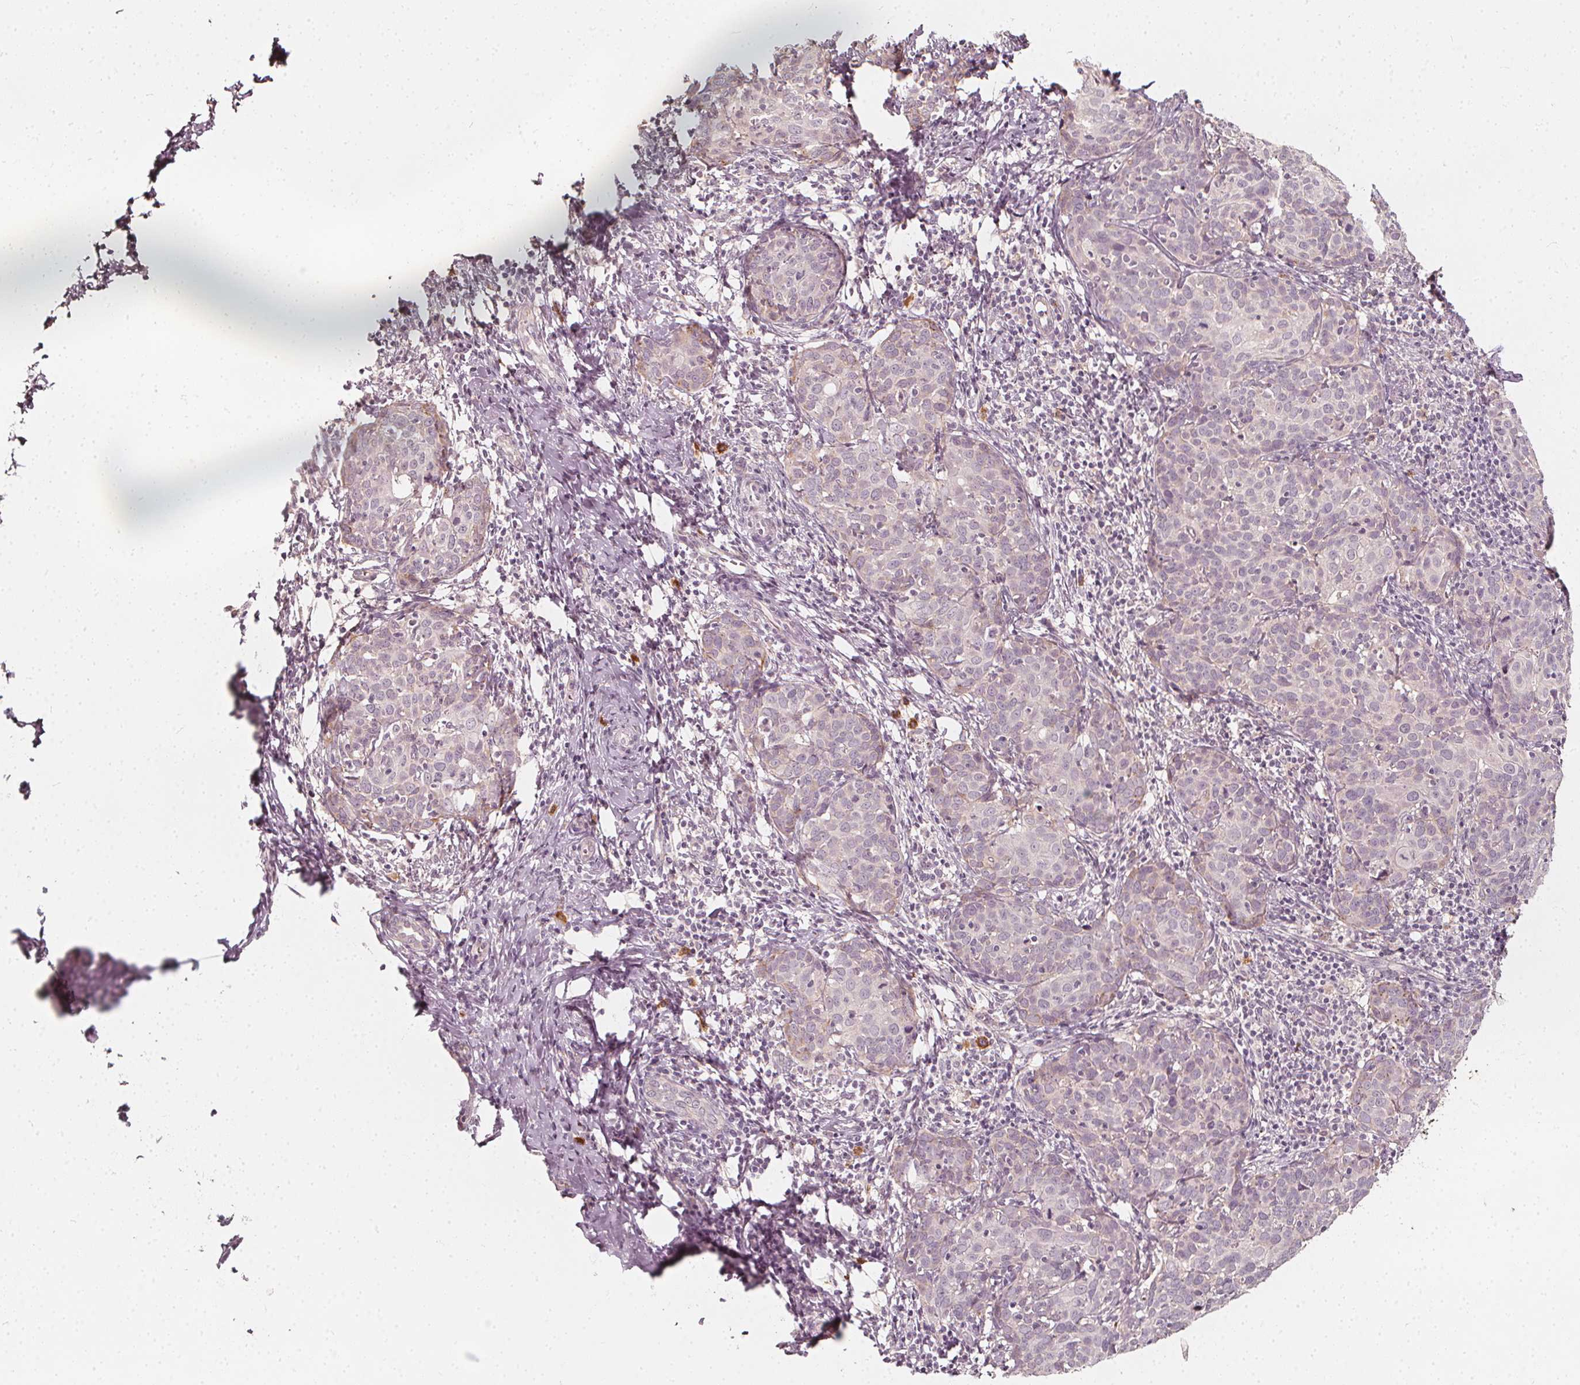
{"staining": {"intensity": "negative", "quantity": "none", "location": "none"}, "tissue": "cervical cancer", "cell_type": "Tumor cells", "image_type": "cancer", "snomed": [{"axis": "morphology", "description": "Squamous cell carcinoma, NOS"}, {"axis": "topography", "description": "Cervix"}], "caption": "Cervical cancer was stained to show a protein in brown. There is no significant positivity in tumor cells.", "gene": "NPC1L1", "patient": {"sex": "female", "age": 62}}